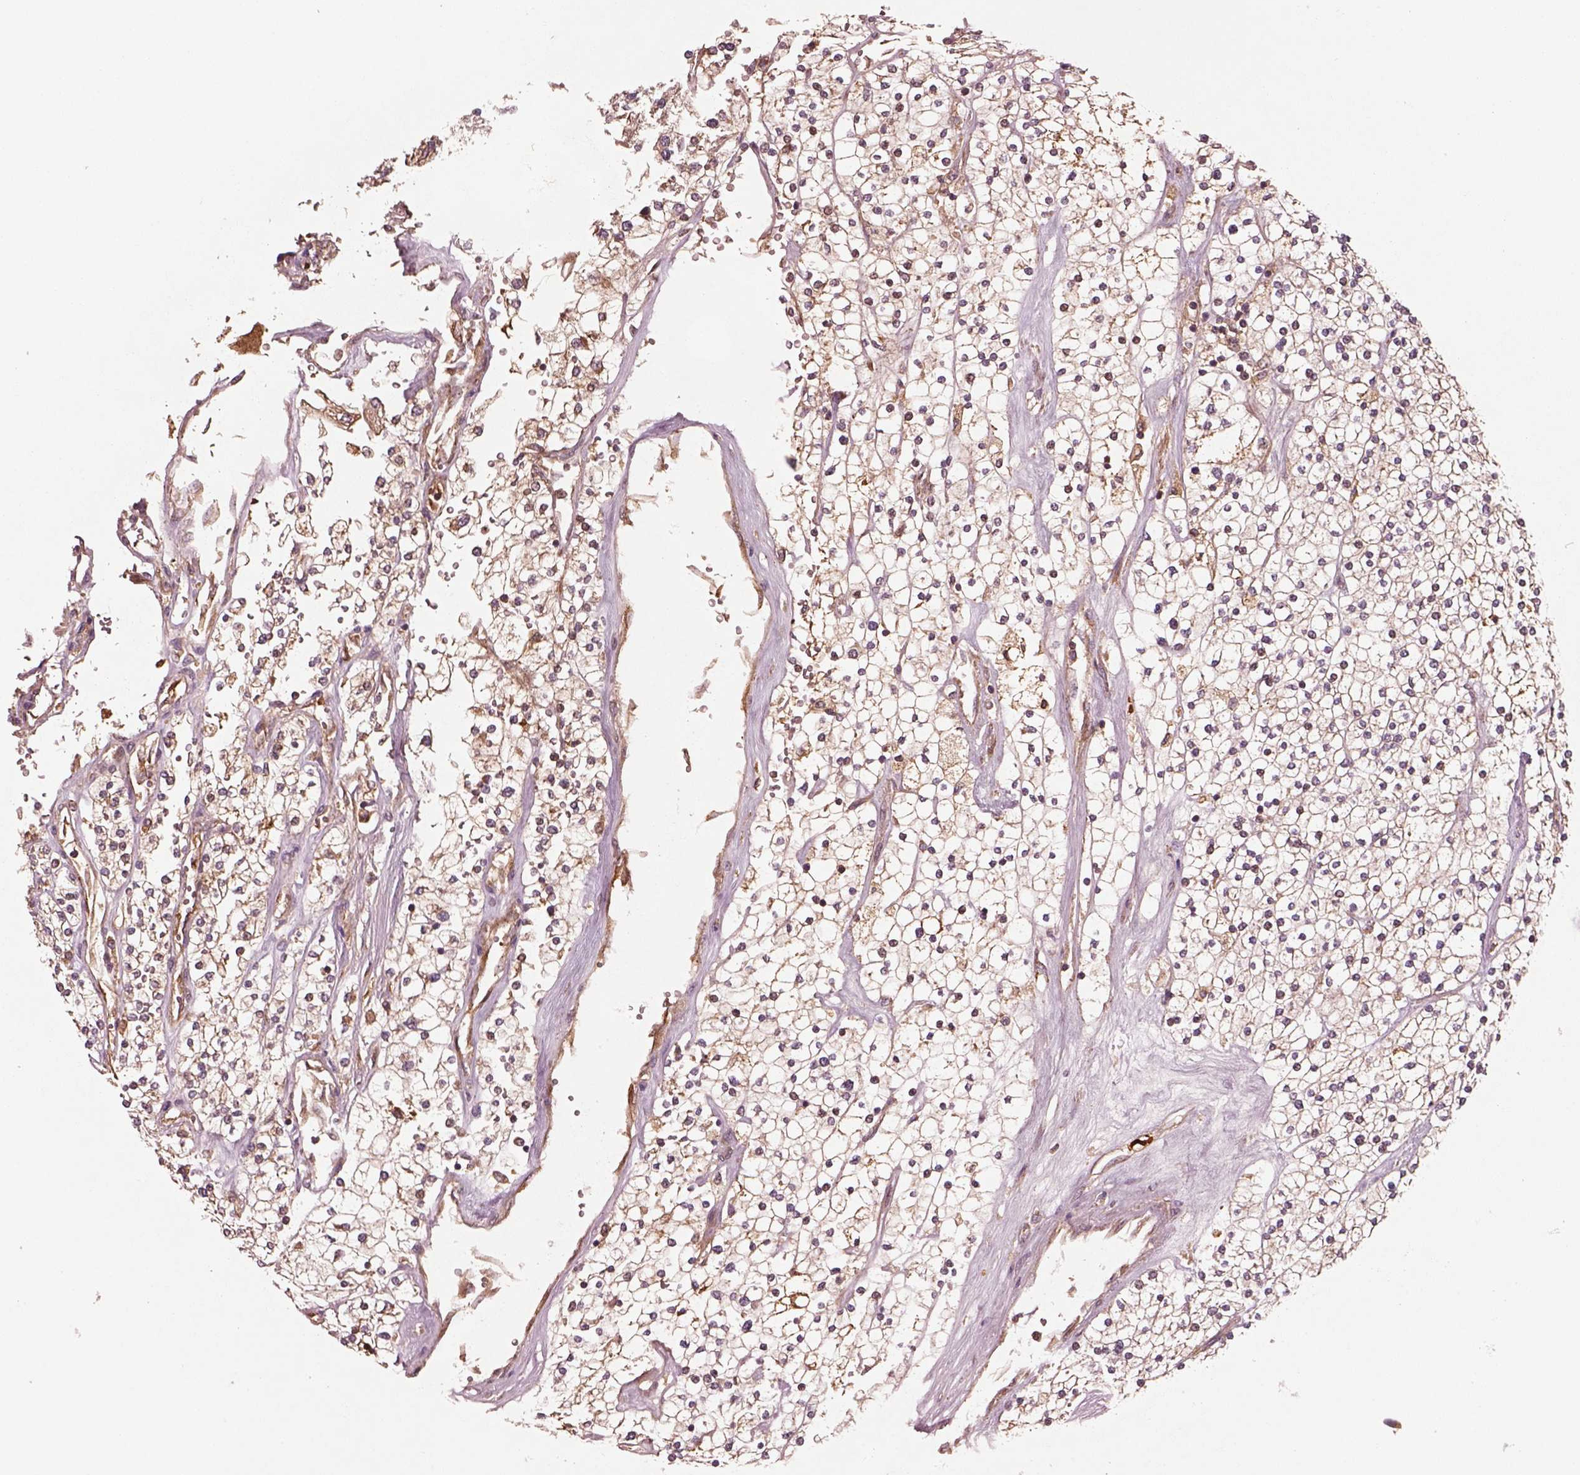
{"staining": {"intensity": "moderate", "quantity": "25%-75%", "location": "cytoplasmic/membranous"}, "tissue": "renal cancer", "cell_type": "Tumor cells", "image_type": "cancer", "snomed": [{"axis": "morphology", "description": "Adenocarcinoma, NOS"}, {"axis": "topography", "description": "Kidney"}], "caption": "IHC (DAB (3,3'-diaminobenzidine)) staining of adenocarcinoma (renal) shows moderate cytoplasmic/membranous protein positivity in approximately 25%-75% of tumor cells.", "gene": "ASCC2", "patient": {"sex": "male", "age": 80}}